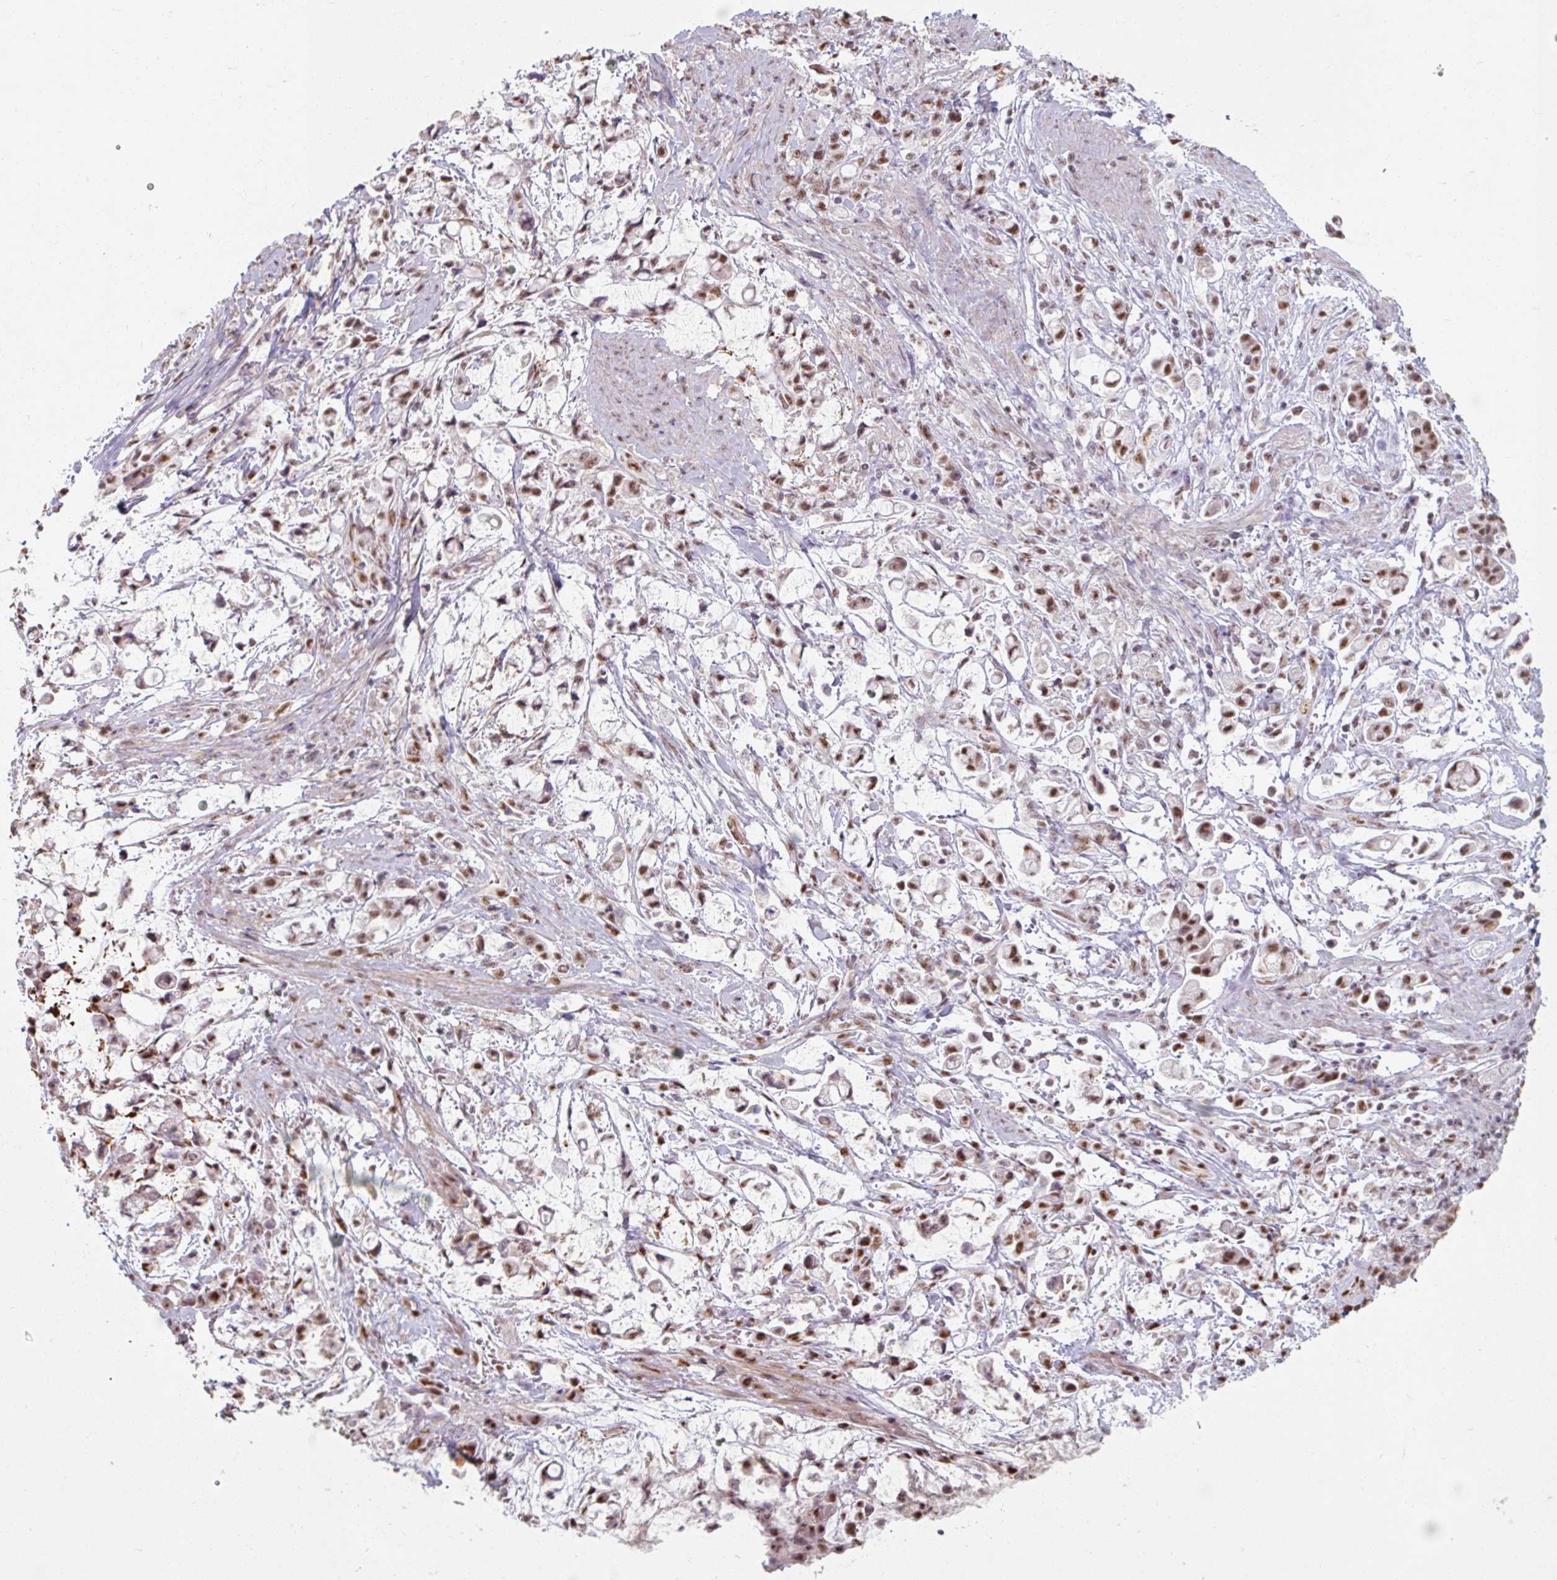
{"staining": {"intensity": "moderate", "quantity": ">75%", "location": "nuclear"}, "tissue": "stomach cancer", "cell_type": "Tumor cells", "image_type": "cancer", "snomed": [{"axis": "morphology", "description": "Adenocarcinoma, NOS"}, {"axis": "topography", "description": "Stomach"}], "caption": "The image shows immunohistochemical staining of stomach cancer. There is moderate nuclear expression is seen in about >75% of tumor cells.", "gene": "ZFTRAF1", "patient": {"sex": "female", "age": 60}}